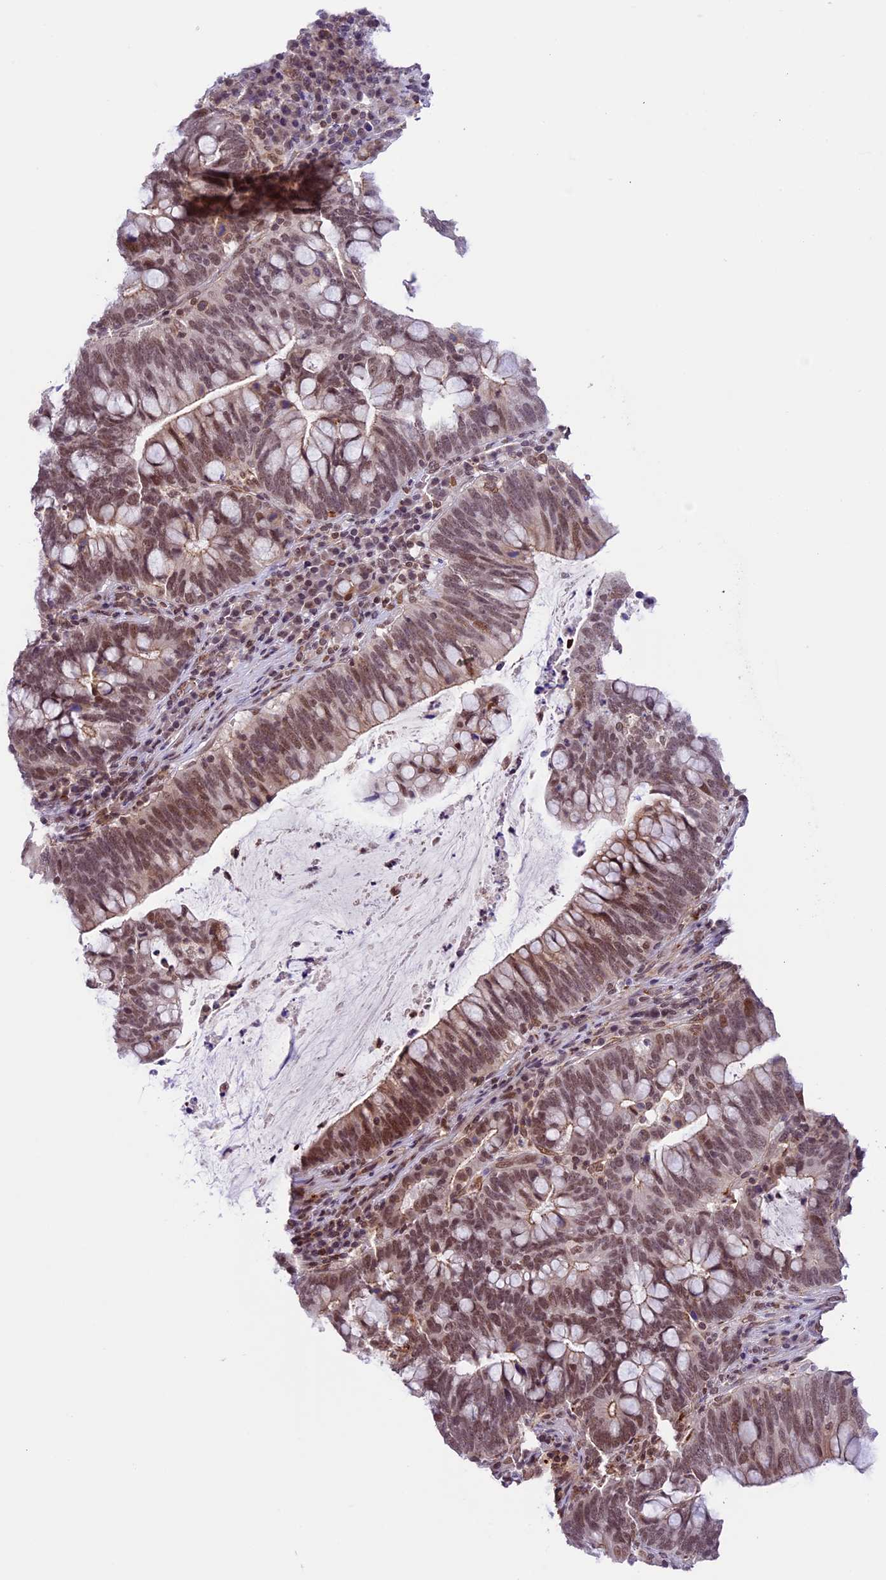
{"staining": {"intensity": "moderate", "quantity": ">75%", "location": "nuclear"}, "tissue": "colorectal cancer", "cell_type": "Tumor cells", "image_type": "cancer", "snomed": [{"axis": "morphology", "description": "Adenocarcinoma, NOS"}, {"axis": "topography", "description": "Colon"}], "caption": "Immunohistochemical staining of colorectal cancer shows medium levels of moderate nuclear protein staining in about >75% of tumor cells. (DAB (3,3'-diaminobenzidine) IHC with brightfield microscopy, high magnification).", "gene": "SHKBP1", "patient": {"sex": "female", "age": 66}}